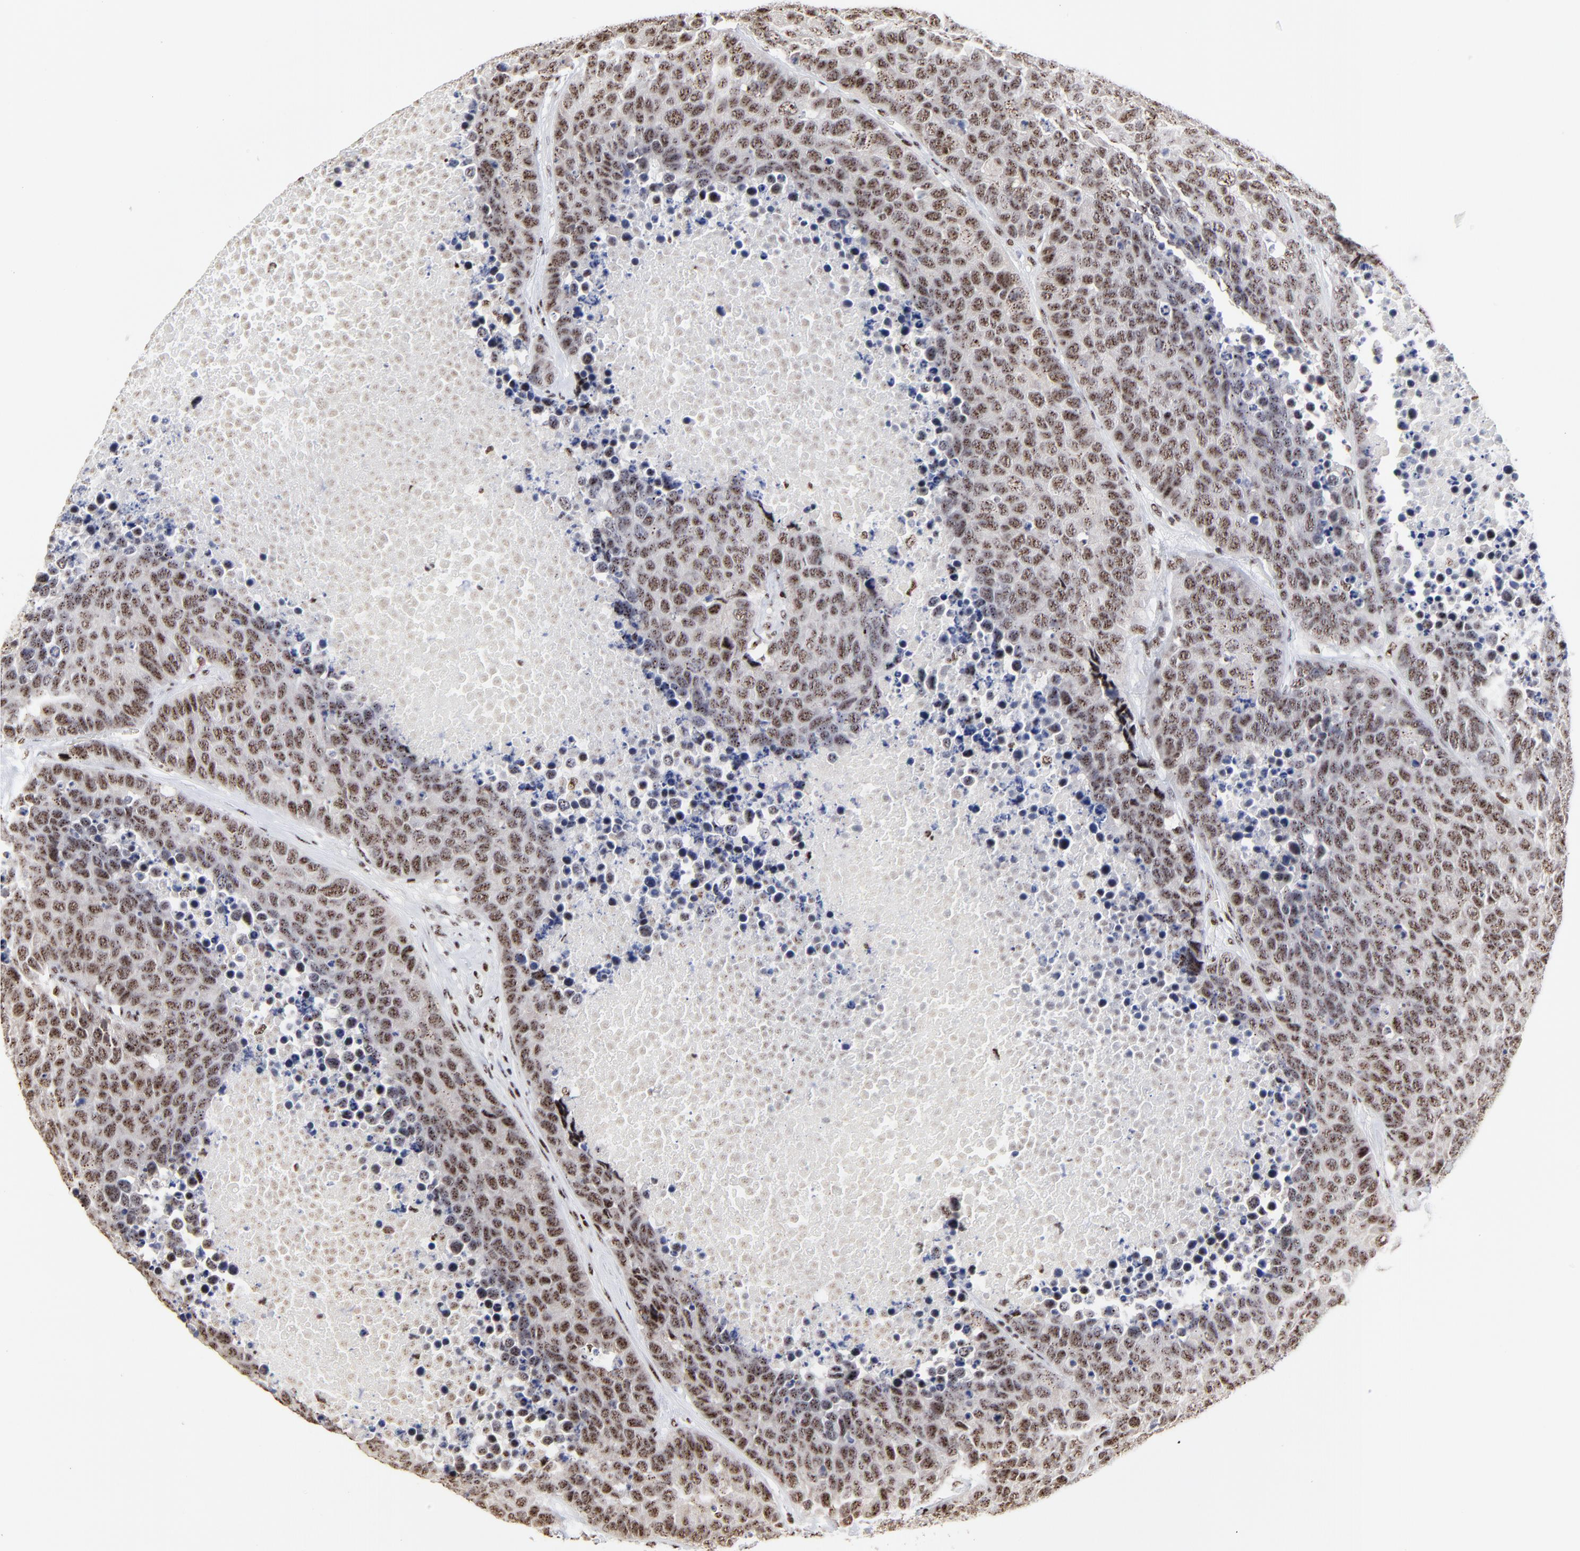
{"staining": {"intensity": "weak", "quantity": ">75%", "location": "nuclear"}, "tissue": "carcinoid", "cell_type": "Tumor cells", "image_type": "cancer", "snomed": [{"axis": "morphology", "description": "Carcinoid, malignant, NOS"}, {"axis": "topography", "description": "Lung"}], "caption": "Immunohistochemistry (IHC) photomicrograph of neoplastic tissue: carcinoid (malignant) stained using immunohistochemistry (IHC) demonstrates low levels of weak protein expression localized specifically in the nuclear of tumor cells, appearing as a nuclear brown color.", "gene": "MBD4", "patient": {"sex": "male", "age": 60}}